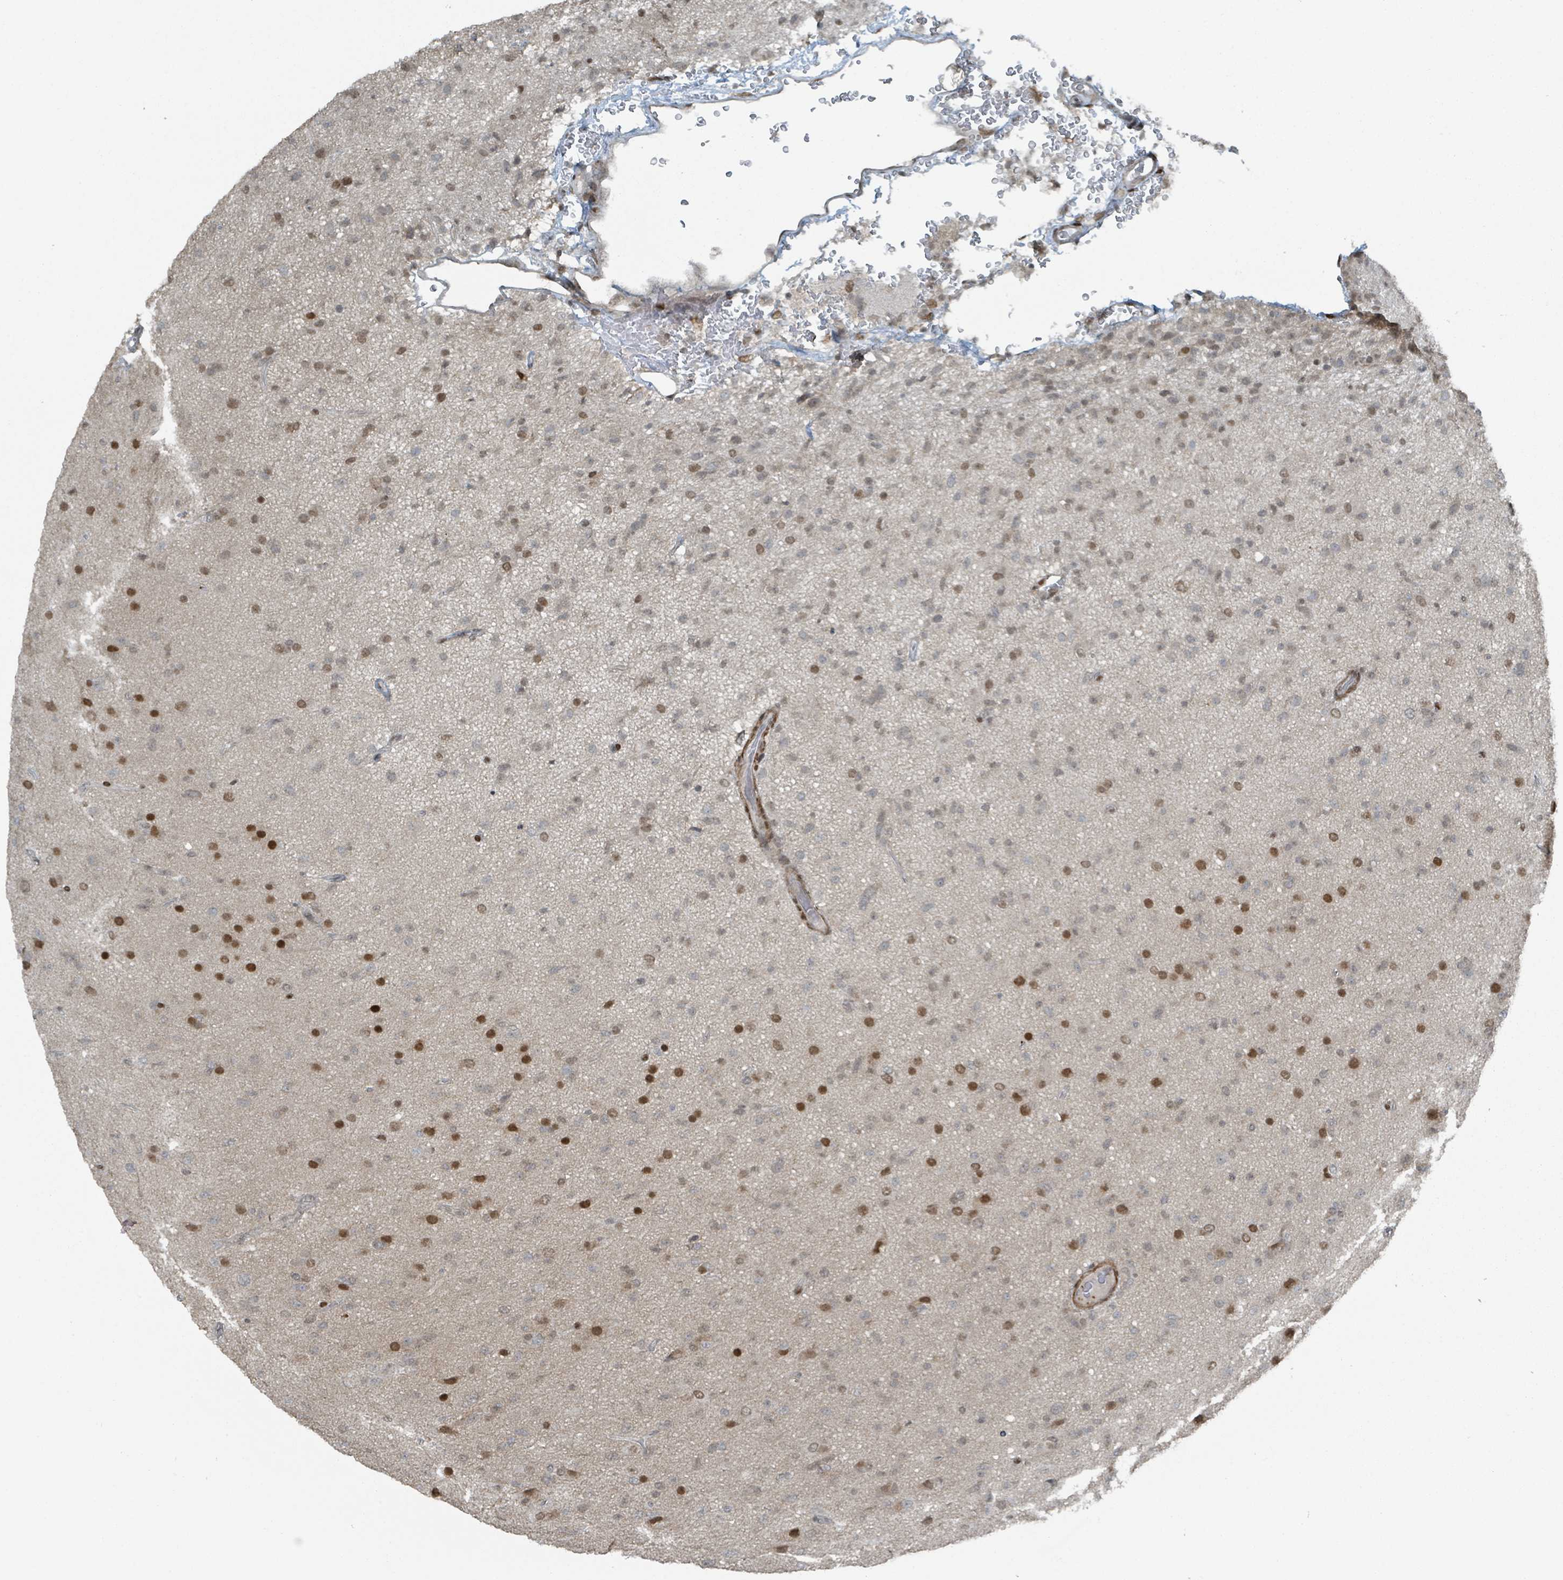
{"staining": {"intensity": "strong", "quantity": "25%-75%", "location": "nuclear"}, "tissue": "glioma", "cell_type": "Tumor cells", "image_type": "cancer", "snomed": [{"axis": "morphology", "description": "Glioma, malignant, Low grade"}, {"axis": "topography", "description": "Brain"}], "caption": "There is high levels of strong nuclear expression in tumor cells of malignant glioma (low-grade), as demonstrated by immunohistochemical staining (brown color).", "gene": "PHIP", "patient": {"sex": "male", "age": 65}}